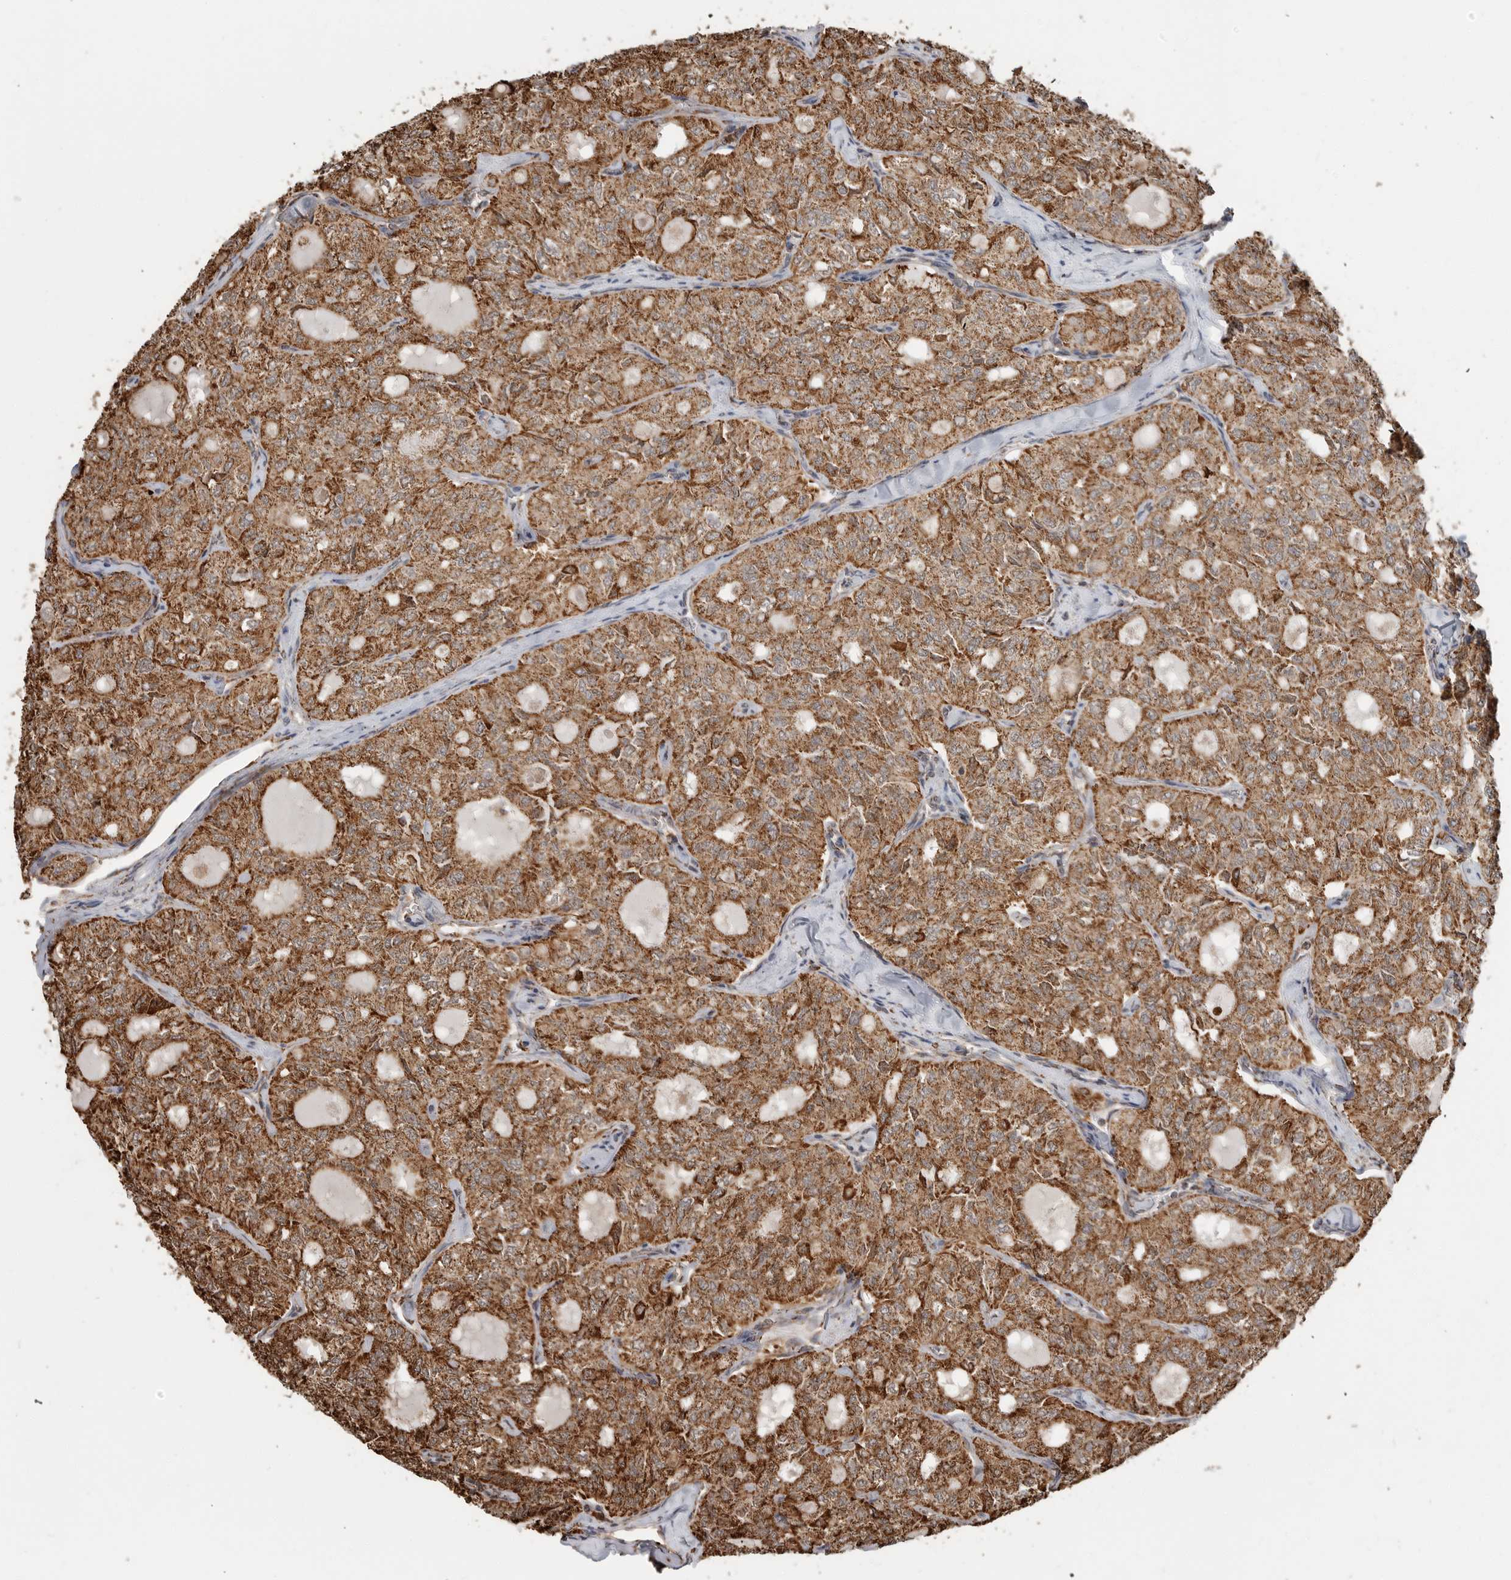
{"staining": {"intensity": "moderate", "quantity": ">75%", "location": "cytoplasmic/membranous"}, "tissue": "thyroid cancer", "cell_type": "Tumor cells", "image_type": "cancer", "snomed": [{"axis": "morphology", "description": "Follicular adenoma carcinoma, NOS"}, {"axis": "topography", "description": "Thyroid gland"}], "caption": "Thyroid cancer stained with immunohistochemistry demonstrates moderate cytoplasmic/membranous expression in approximately >75% of tumor cells.", "gene": "GCNT2", "patient": {"sex": "male", "age": 75}}